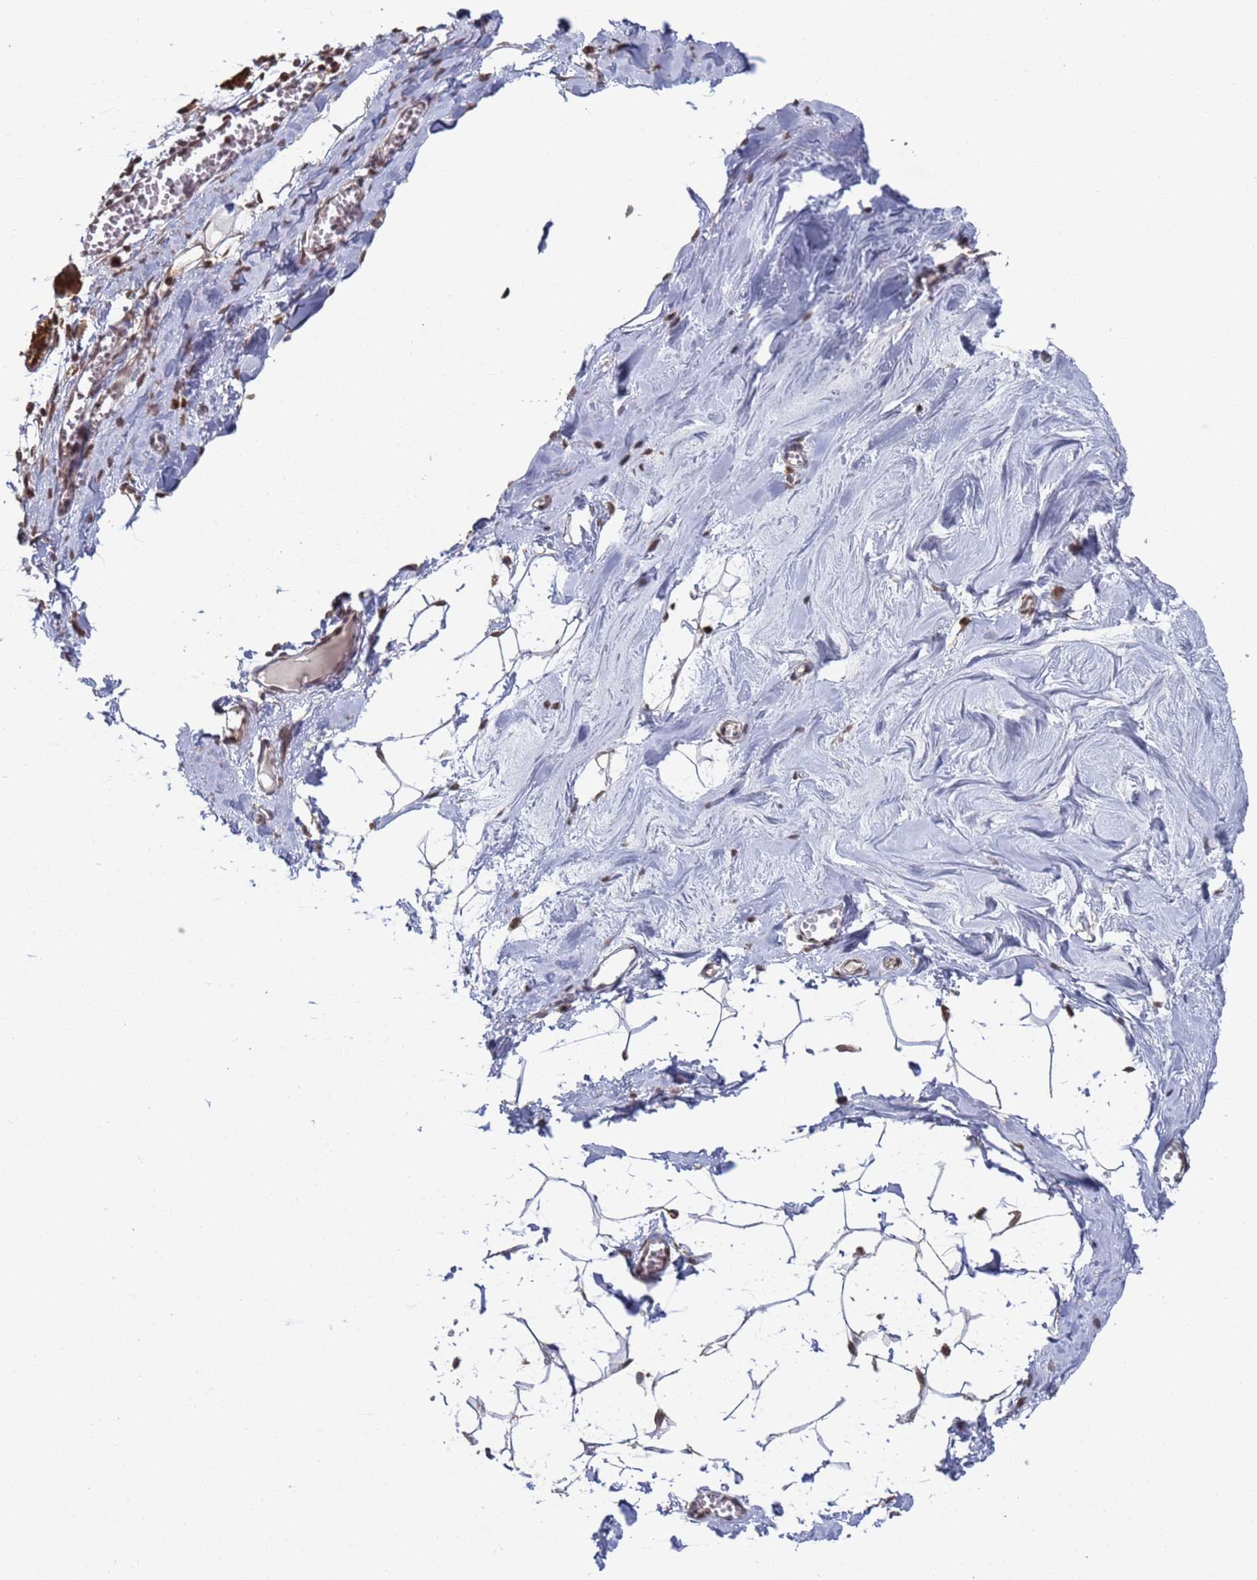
{"staining": {"intensity": "moderate", "quantity": ">75%", "location": "cytoplasmic/membranous"}, "tissue": "breast", "cell_type": "Adipocytes", "image_type": "normal", "snomed": [{"axis": "morphology", "description": "Normal tissue, NOS"}, {"axis": "topography", "description": "Breast"}], "caption": "An image of human breast stained for a protein shows moderate cytoplasmic/membranous brown staining in adipocytes. (brown staining indicates protein expression, while blue staining denotes nuclei).", "gene": "FUBP3", "patient": {"sex": "female", "age": 27}}